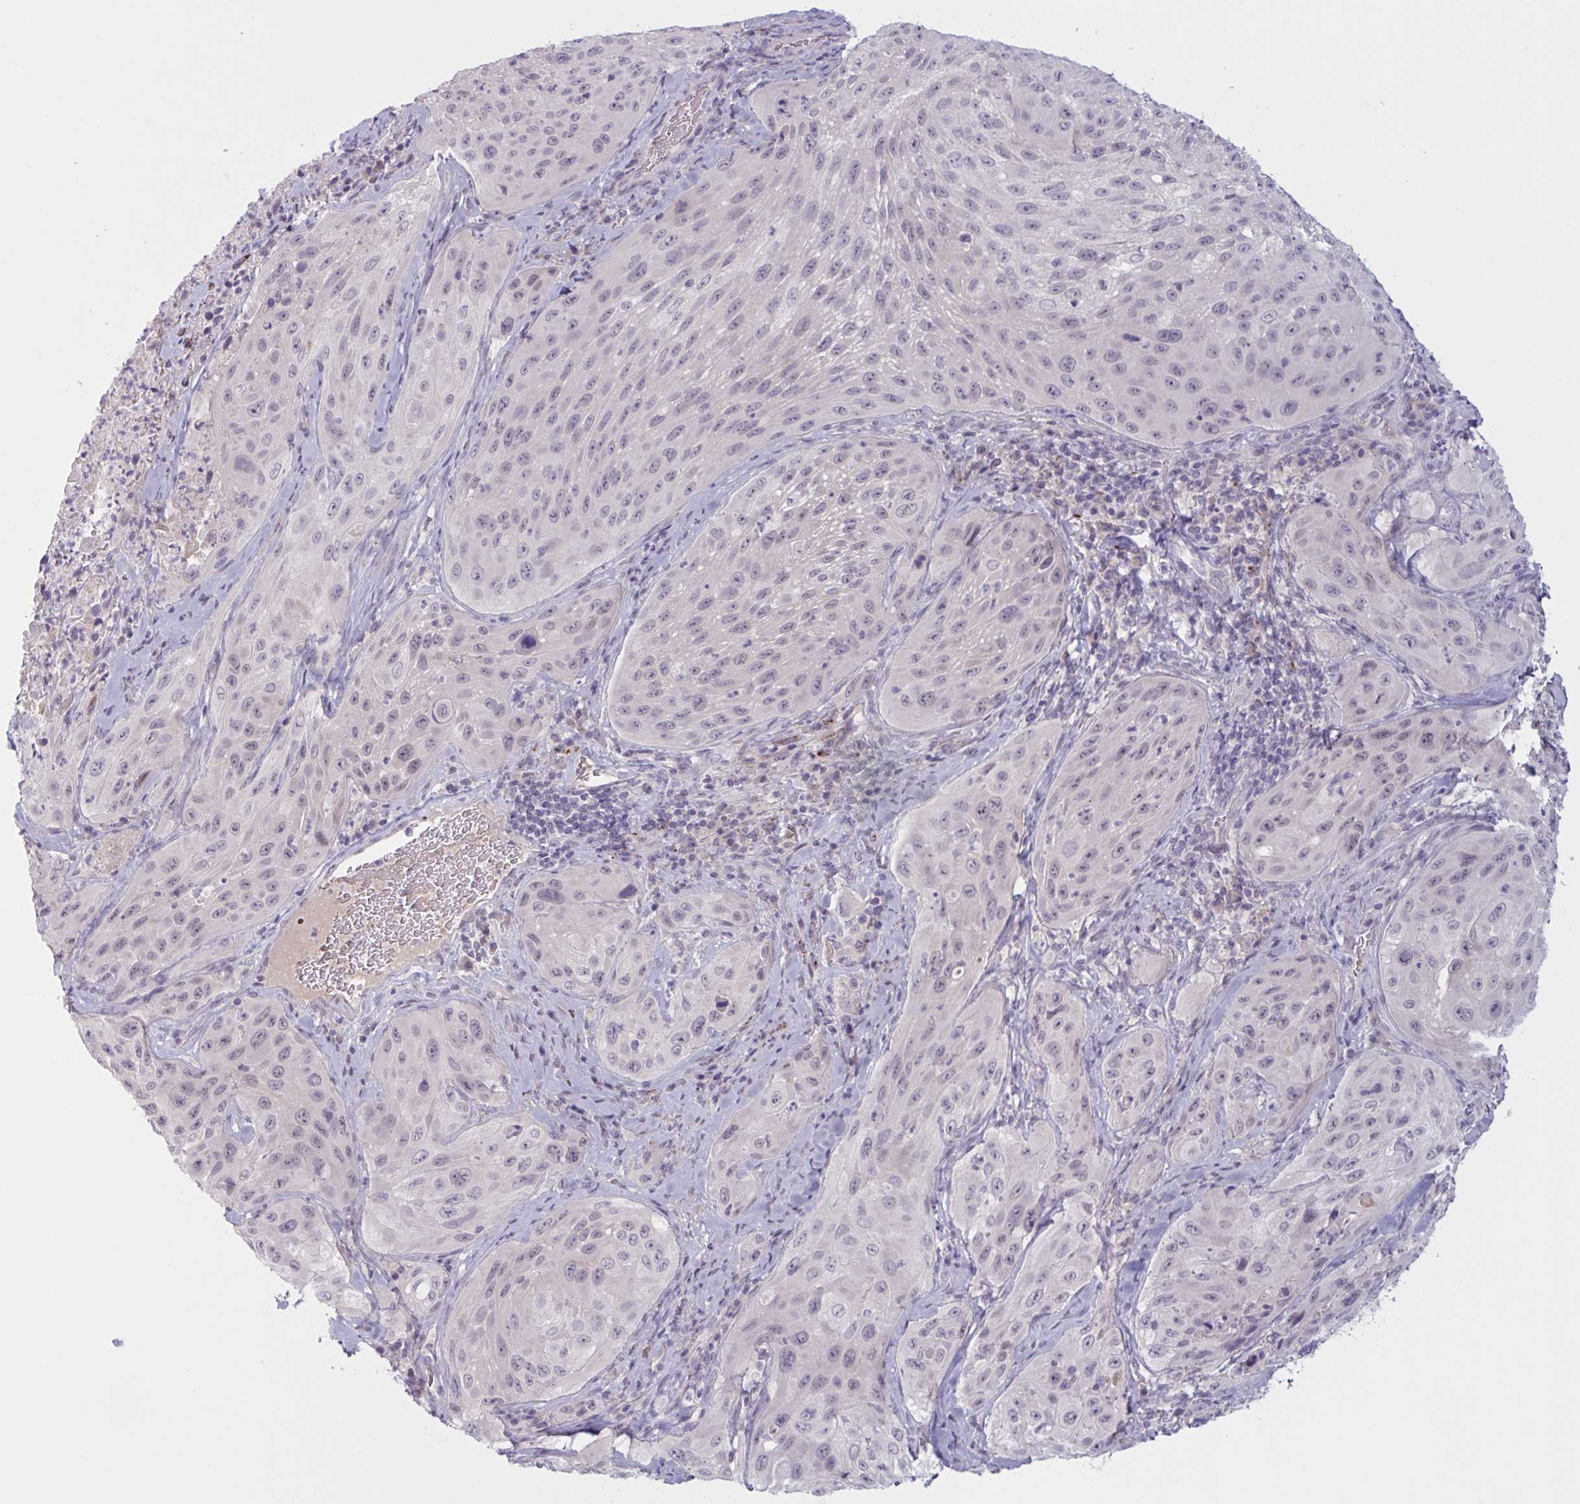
{"staining": {"intensity": "weak", "quantity": "<25%", "location": "nuclear"}, "tissue": "cervical cancer", "cell_type": "Tumor cells", "image_type": "cancer", "snomed": [{"axis": "morphology", "description": "Squamous cell carcinoma, NOS"}, {"axis": "topography", "description": "Cervix"}], "caption": "Human squamous cell carcinoma (cervical) stained for a protein using immunohistochemistry (IHC) displays no expression in tumor cells.", "gene": "RFPL4B", "patient": {"sex": "female", "age": 42}}